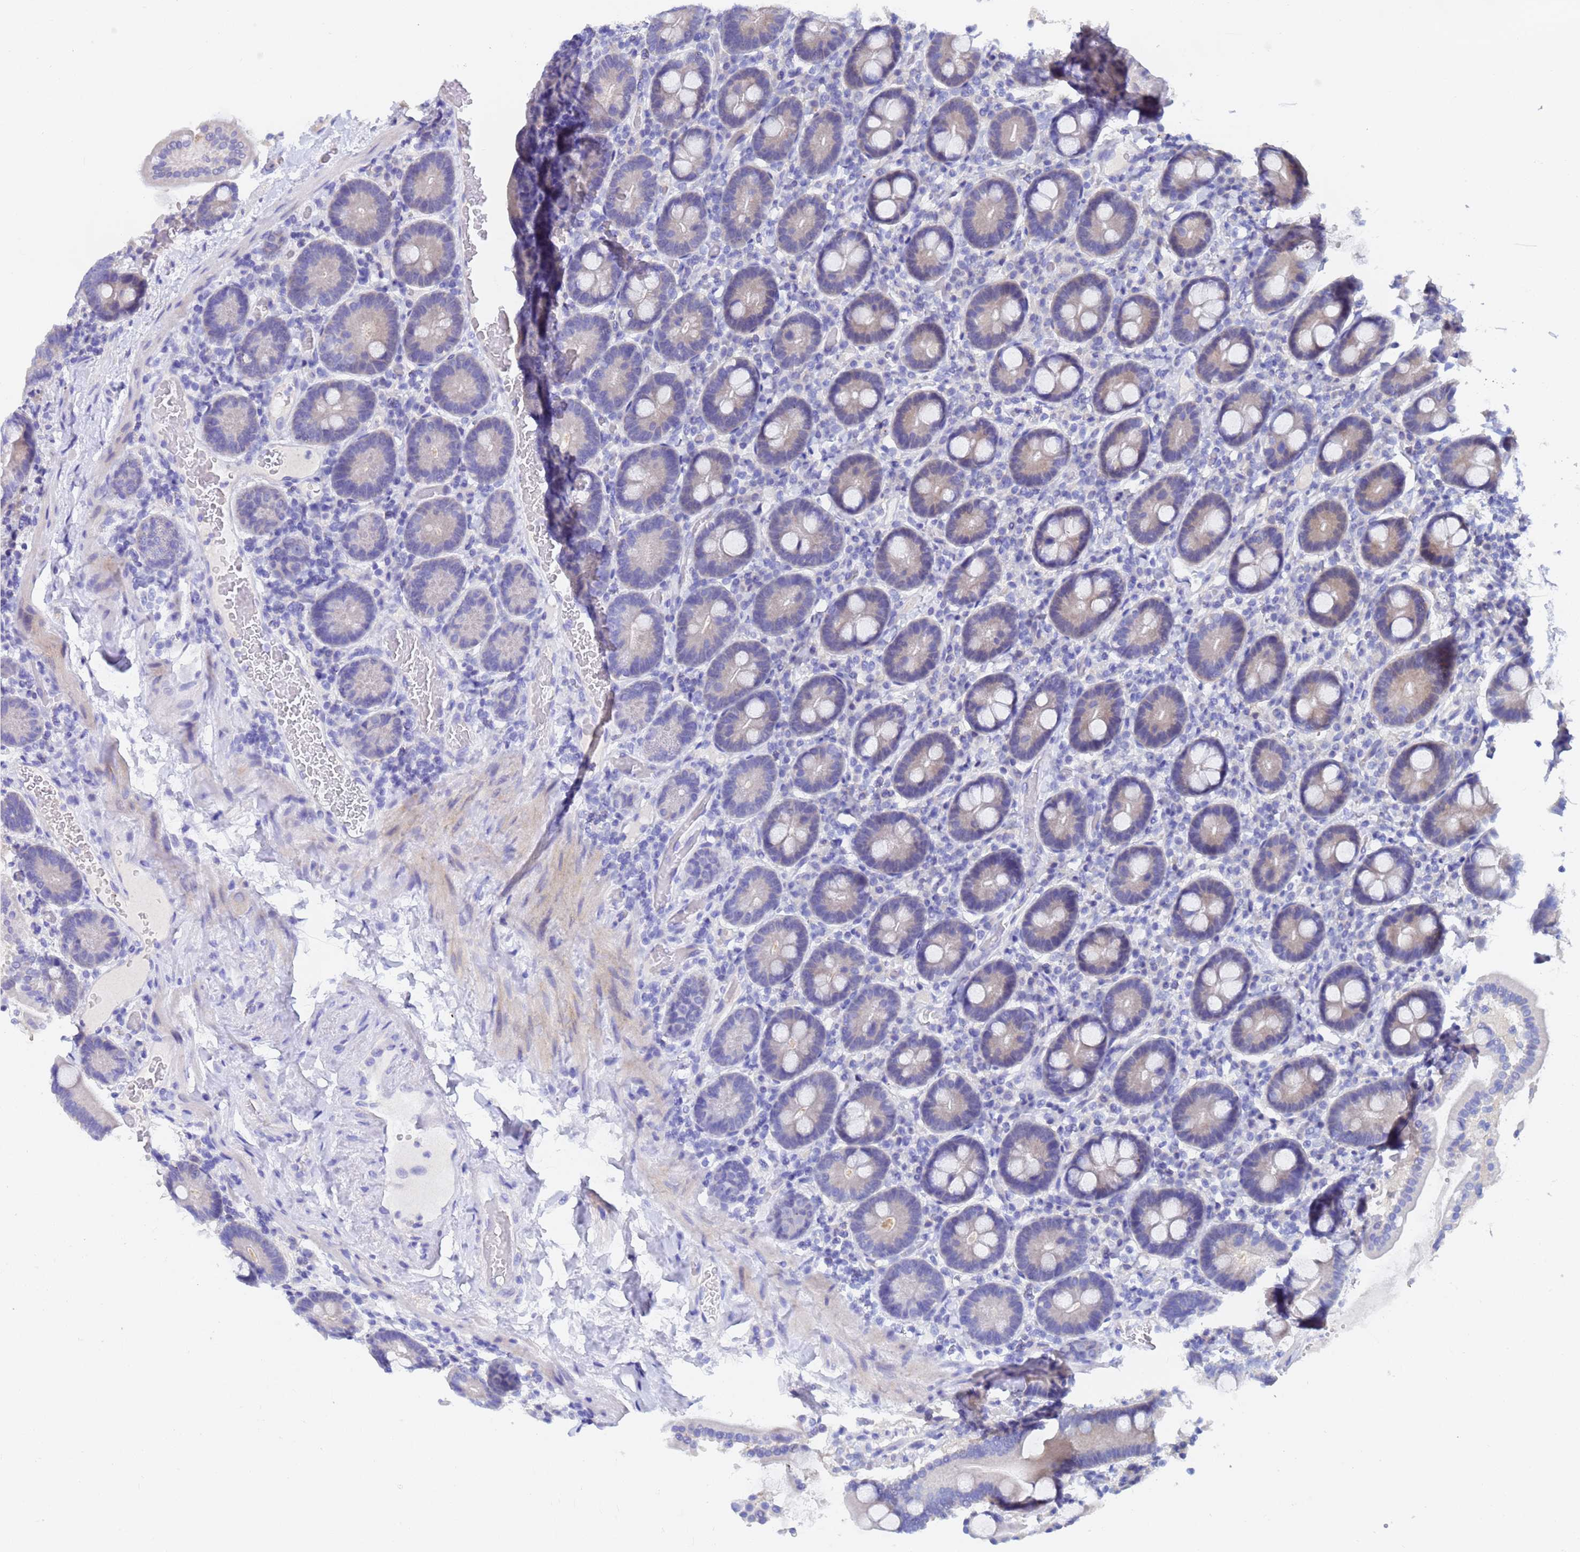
{"staining": {"intensity": "negative", "quantity": "none", "location": "none"}, "tissue": "duodenum", "cell_type": "Glandular cells", "image_type": "normal", "snomed": [{"axis": "morphology", "description": "Normal tissue, NOS"}, {"axis": "topography", "description": "Duodenum"}], "caption": "An IHC micrograph of unremarkable duodenum is shown. There is no staining in glandular cells of duodenum.", "gene": "UBE2O", "patient": {"sex": "male", "age": 55}}